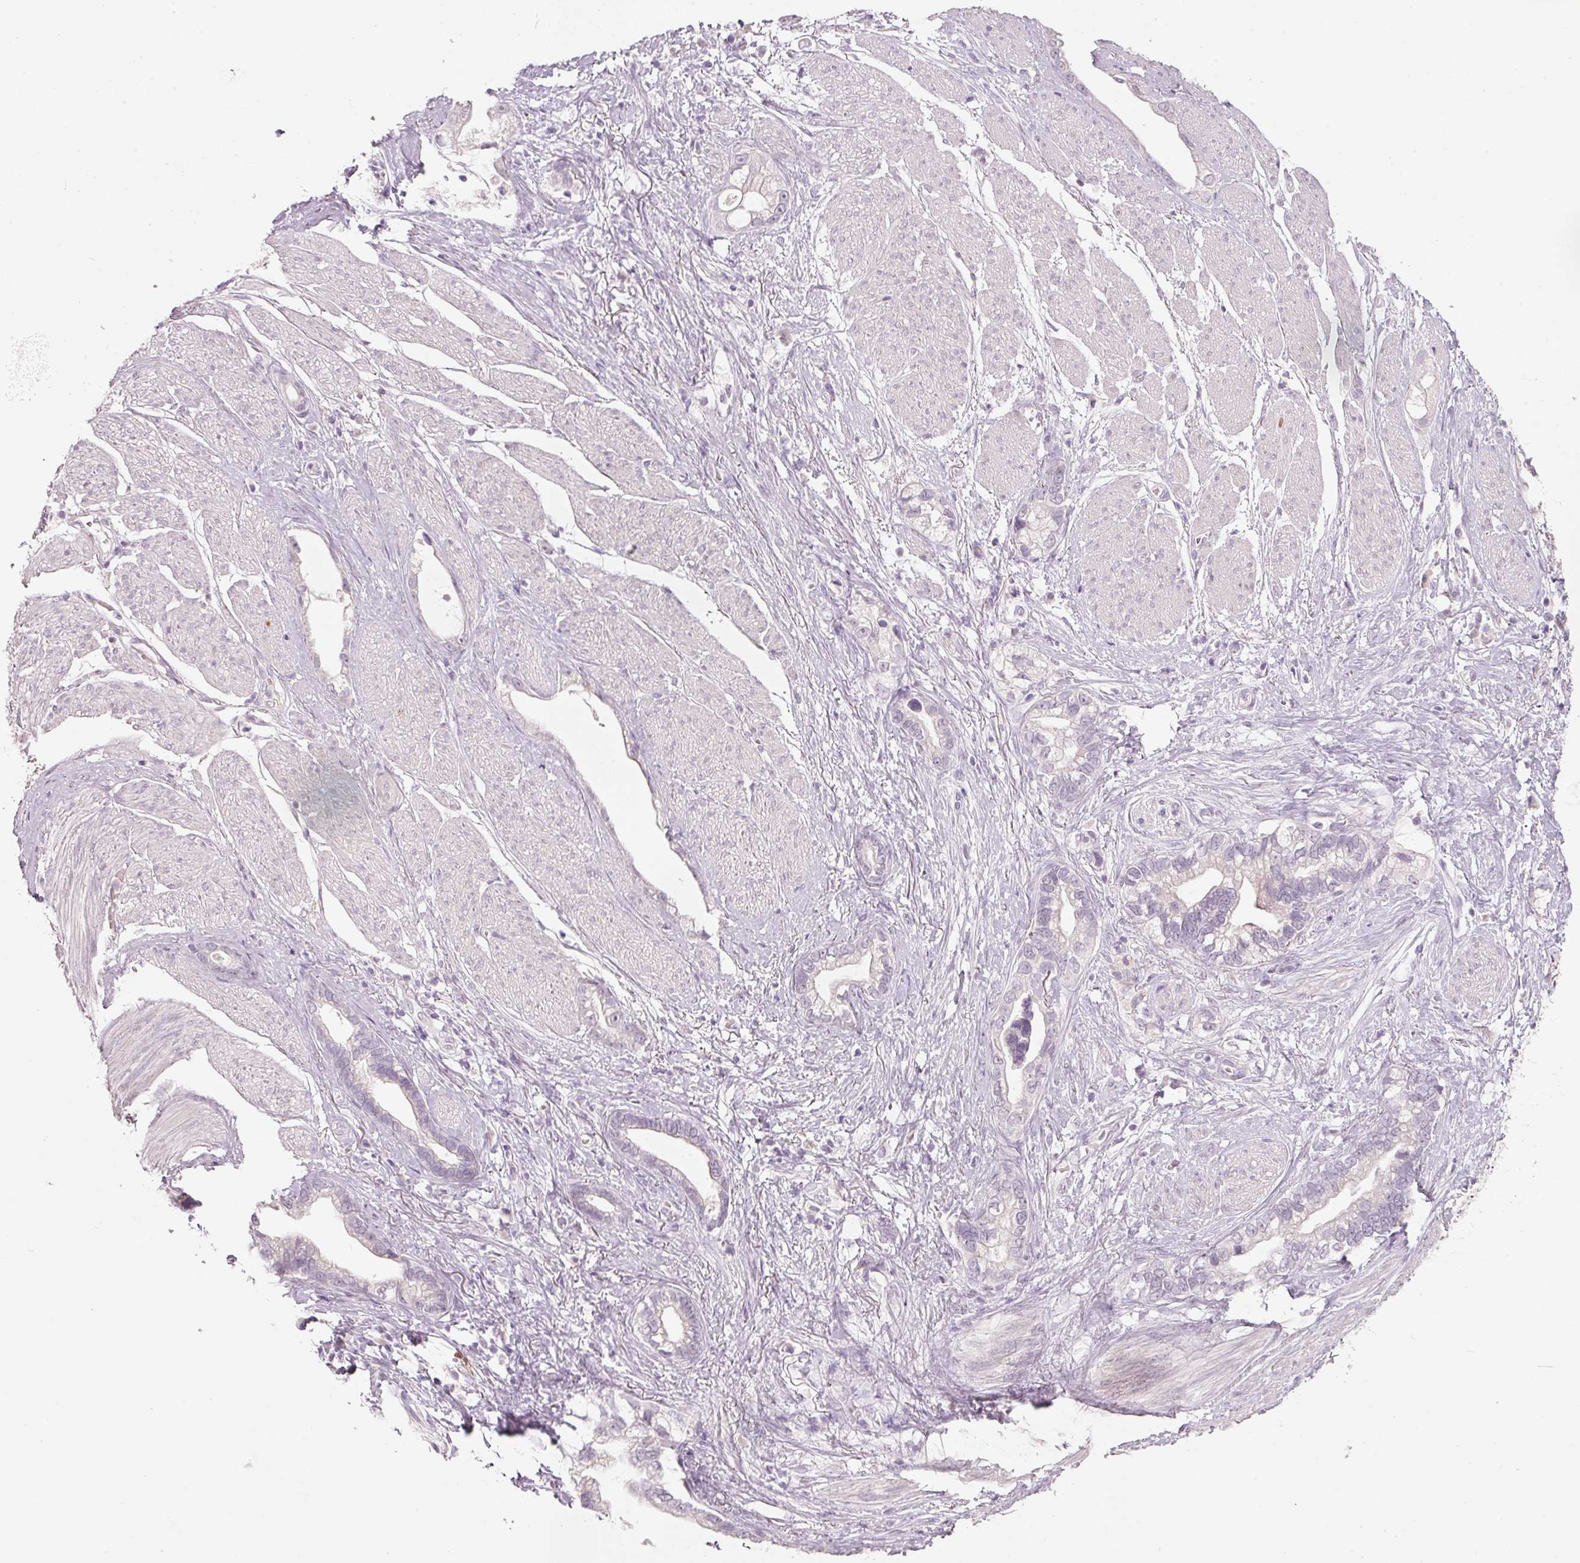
{"staining": {"intensity": "negative", "quantity": "none", "location": "none"}, "tissue": "stomach cancer", "cell_type": "Tumor cells", "image_type": "cancer", "snomed": [{"axis": "morphology", "description": "Adenocarcinoma, NOS"}, {"axis": "topography", "description": "Stomach"}], "caption": "Stomach adenocarcinoma was stained to show a protein in brown. There is no significant positivity in tumor cells. (DAB immunohistochemistry (IHC) with hematoxylin counter stain).", "gene": "STEAP1", "patient": {"sex": "male", "age": 55}}